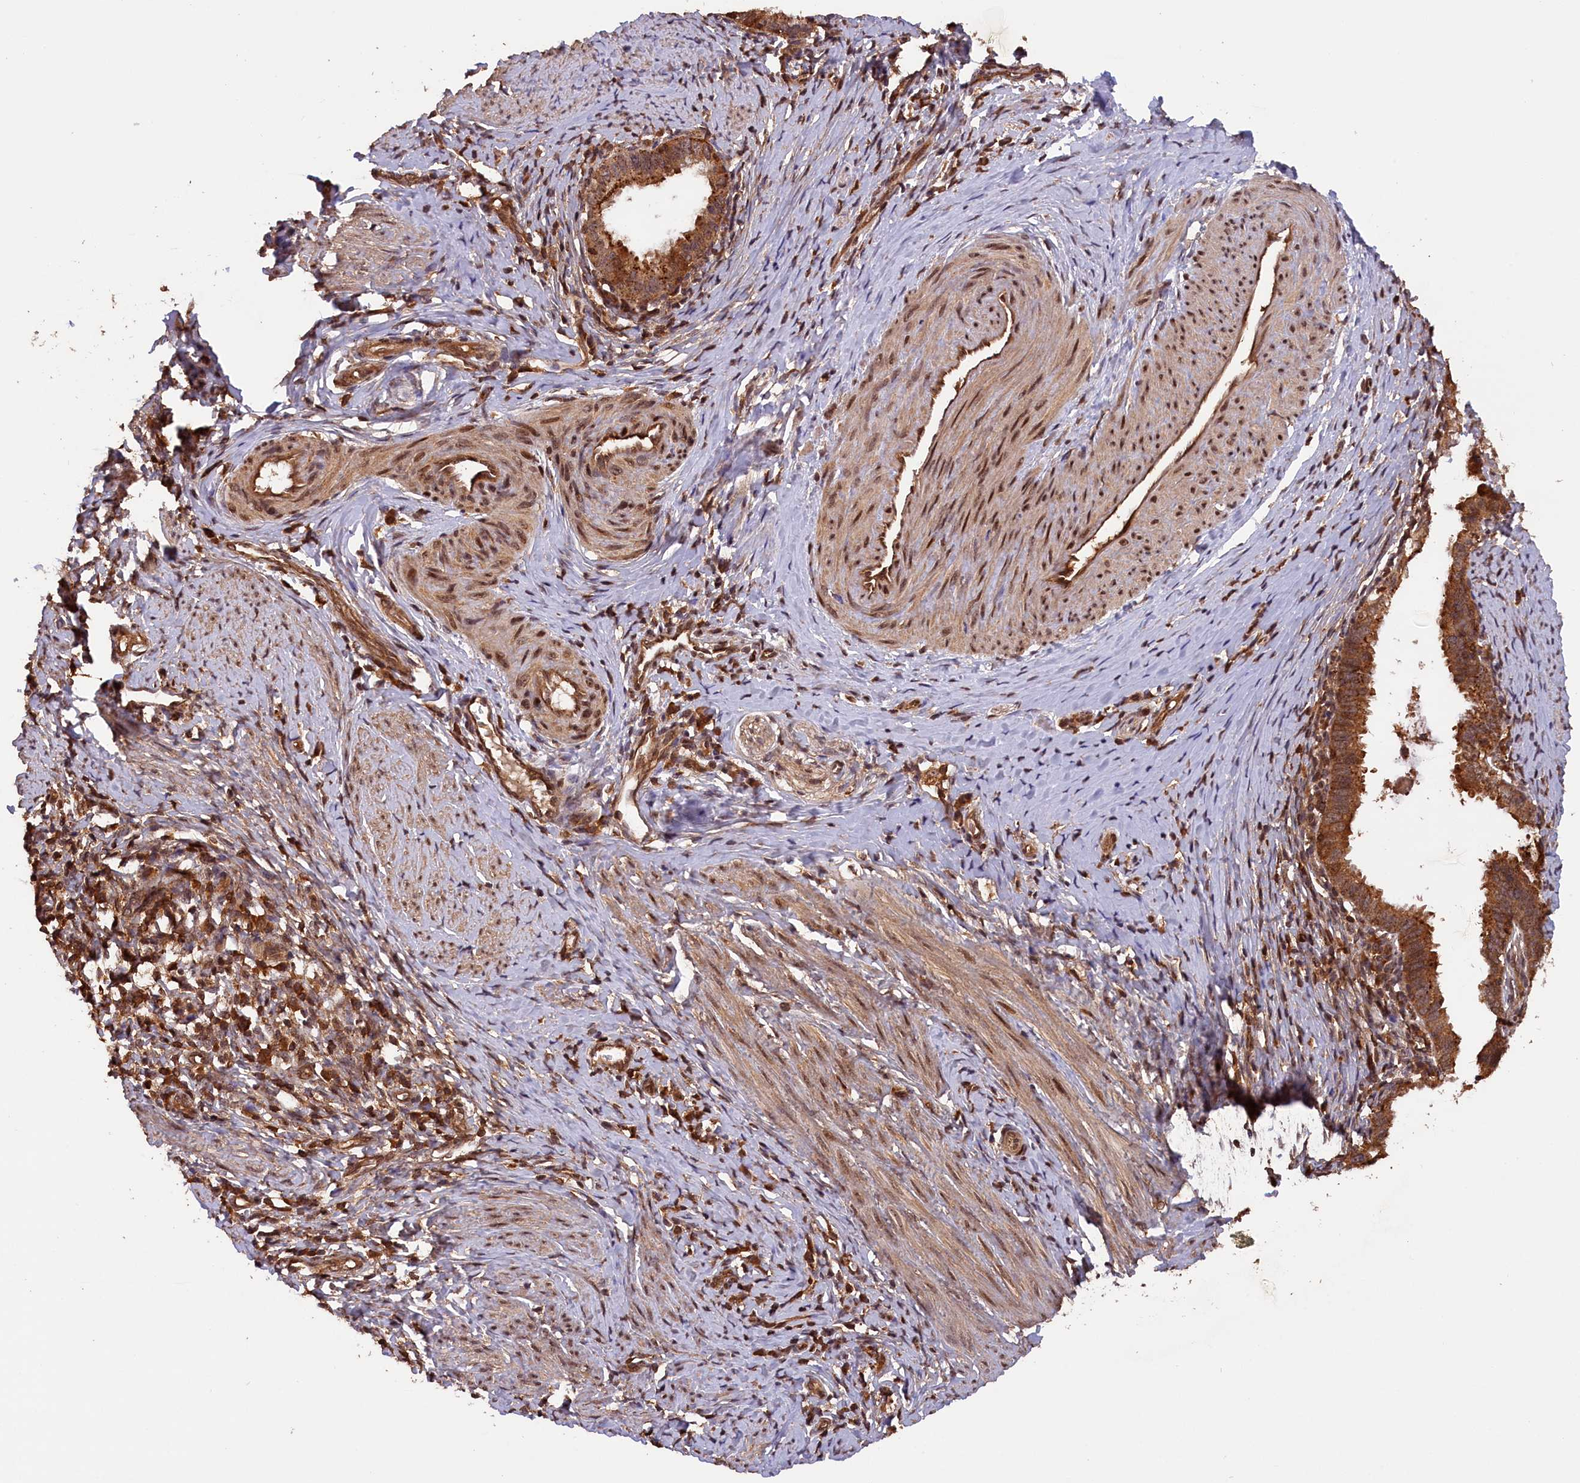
{"staining": {"intensity": "strong", "quantity": ">75%", "location": "cytoplasmic/membranous"}, "tissue": "cervical cancer", "cell_type": "Tumor cells", "image_type": "cancer", "snomed": [{"axis": "morphology", "description": "Adenocarcinoma, NOS"}, {"axis": "topography", "description": "Cervix"}], "caption": "Adenocarcinoma (cervical) was stained to show a protein in brown. There is high levels of strong cytoplasmic/membranous positivity in approximately >75% of tumor cells.", "gene": "IST1", "patient": {"sex": "female", "age": 36}}